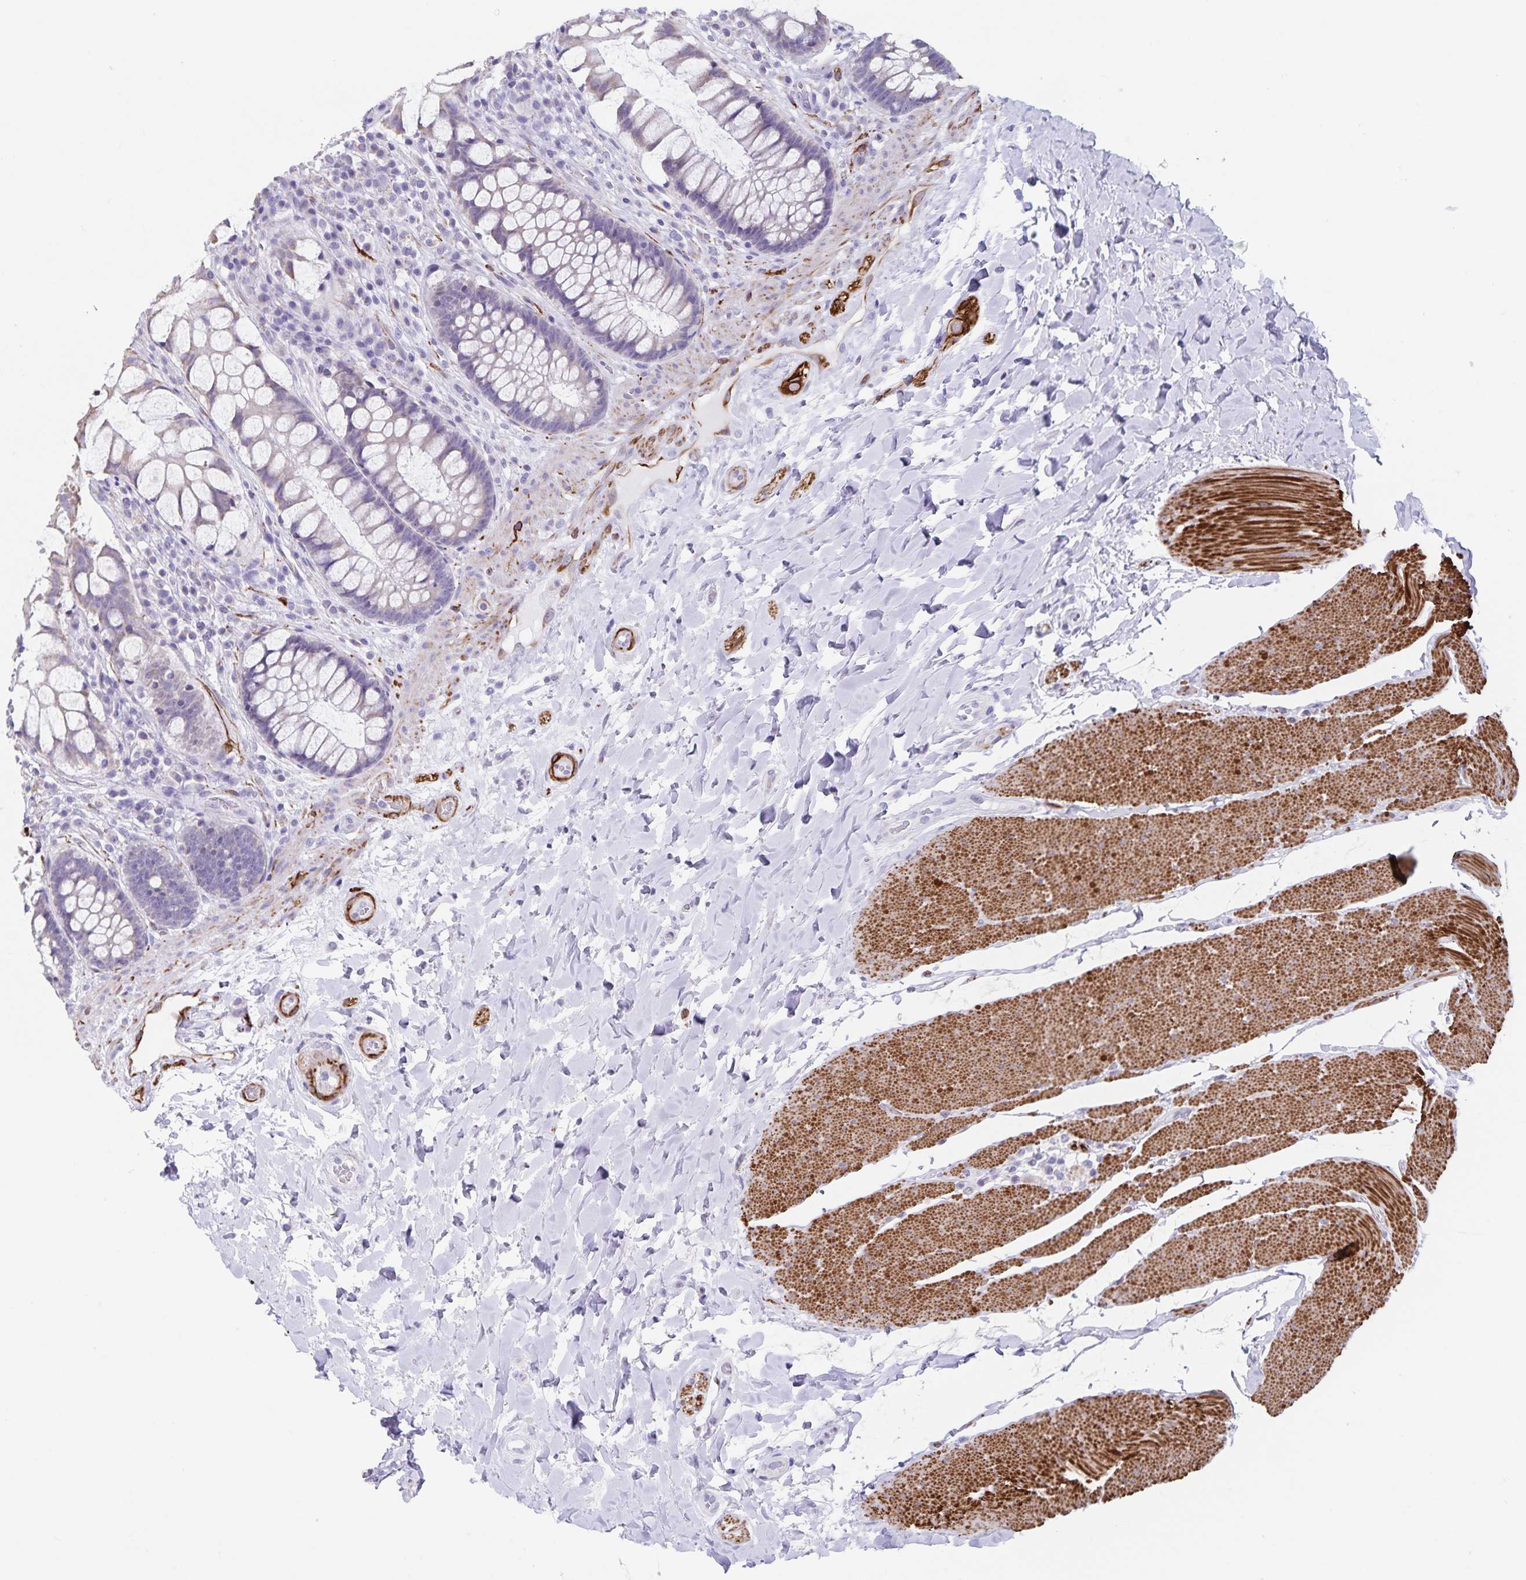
{"staining": {"intensity": "negative", "quantity": "none", "location": "none"}, "tissue": "rectum", "cell_type": "Glandular cells", "image_type": "normal", "snomed": [{"axis": "morphology", "description": "Normal tissue, NOS"}, {"axis": "topography", "description": "Rectum"}], "caption": "The histopathology image shows no significant expression in glandular cells of rectum. (Immunohistochemistry (ihc), brightfield microscopy, high magnification).", "gene": "SYNM", "patient": {"sex": "female", "age": 58}}